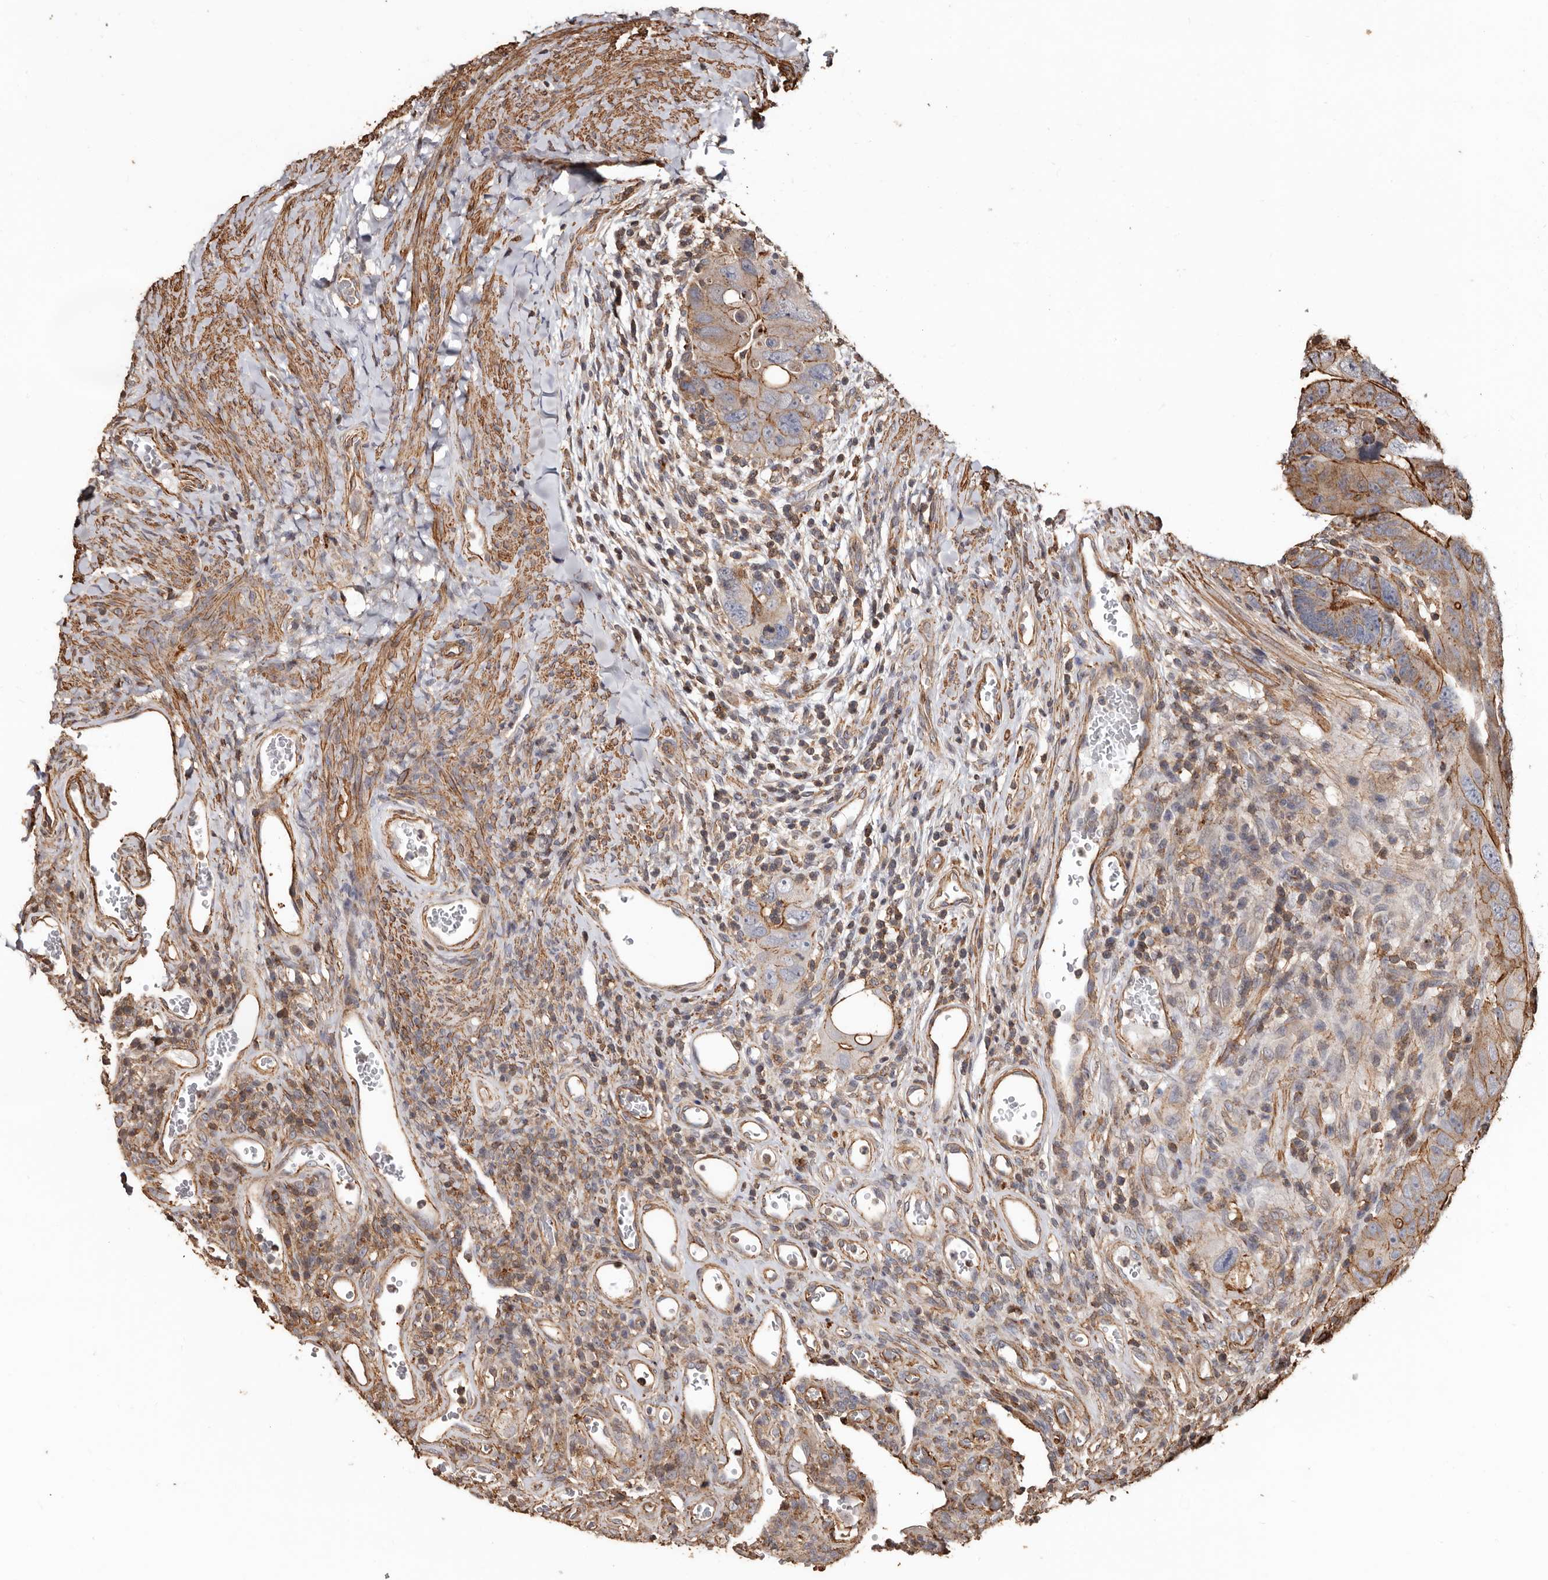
{"staining": {"intensity": "moderate", "quantity": "25%-75%", "location": "cytoplasmic/membranous"}, "tissue": "colorectal cancer", "cell_type": "Tumor cells", "image_type": "cancer", "snomed": [{"axis": "morphology", "description": "Adenocarcinoma, NOS"}, {"axis": "topography", "description": "Rectum"}], "caption": "IHC of colorectal adenocarcinoma demonstrates medium levels of moderate cytoplasmic/membranous expression in approximately 25%-75% of tumor cells. The staining was performed using DAB (3,3'-diaminobenzidine), with brown indicating positive protein expression. Nuclei are stained blue with hematoxylin.", "gene": "GSK3A", "patient": {"sex": "male", "age": 59}}